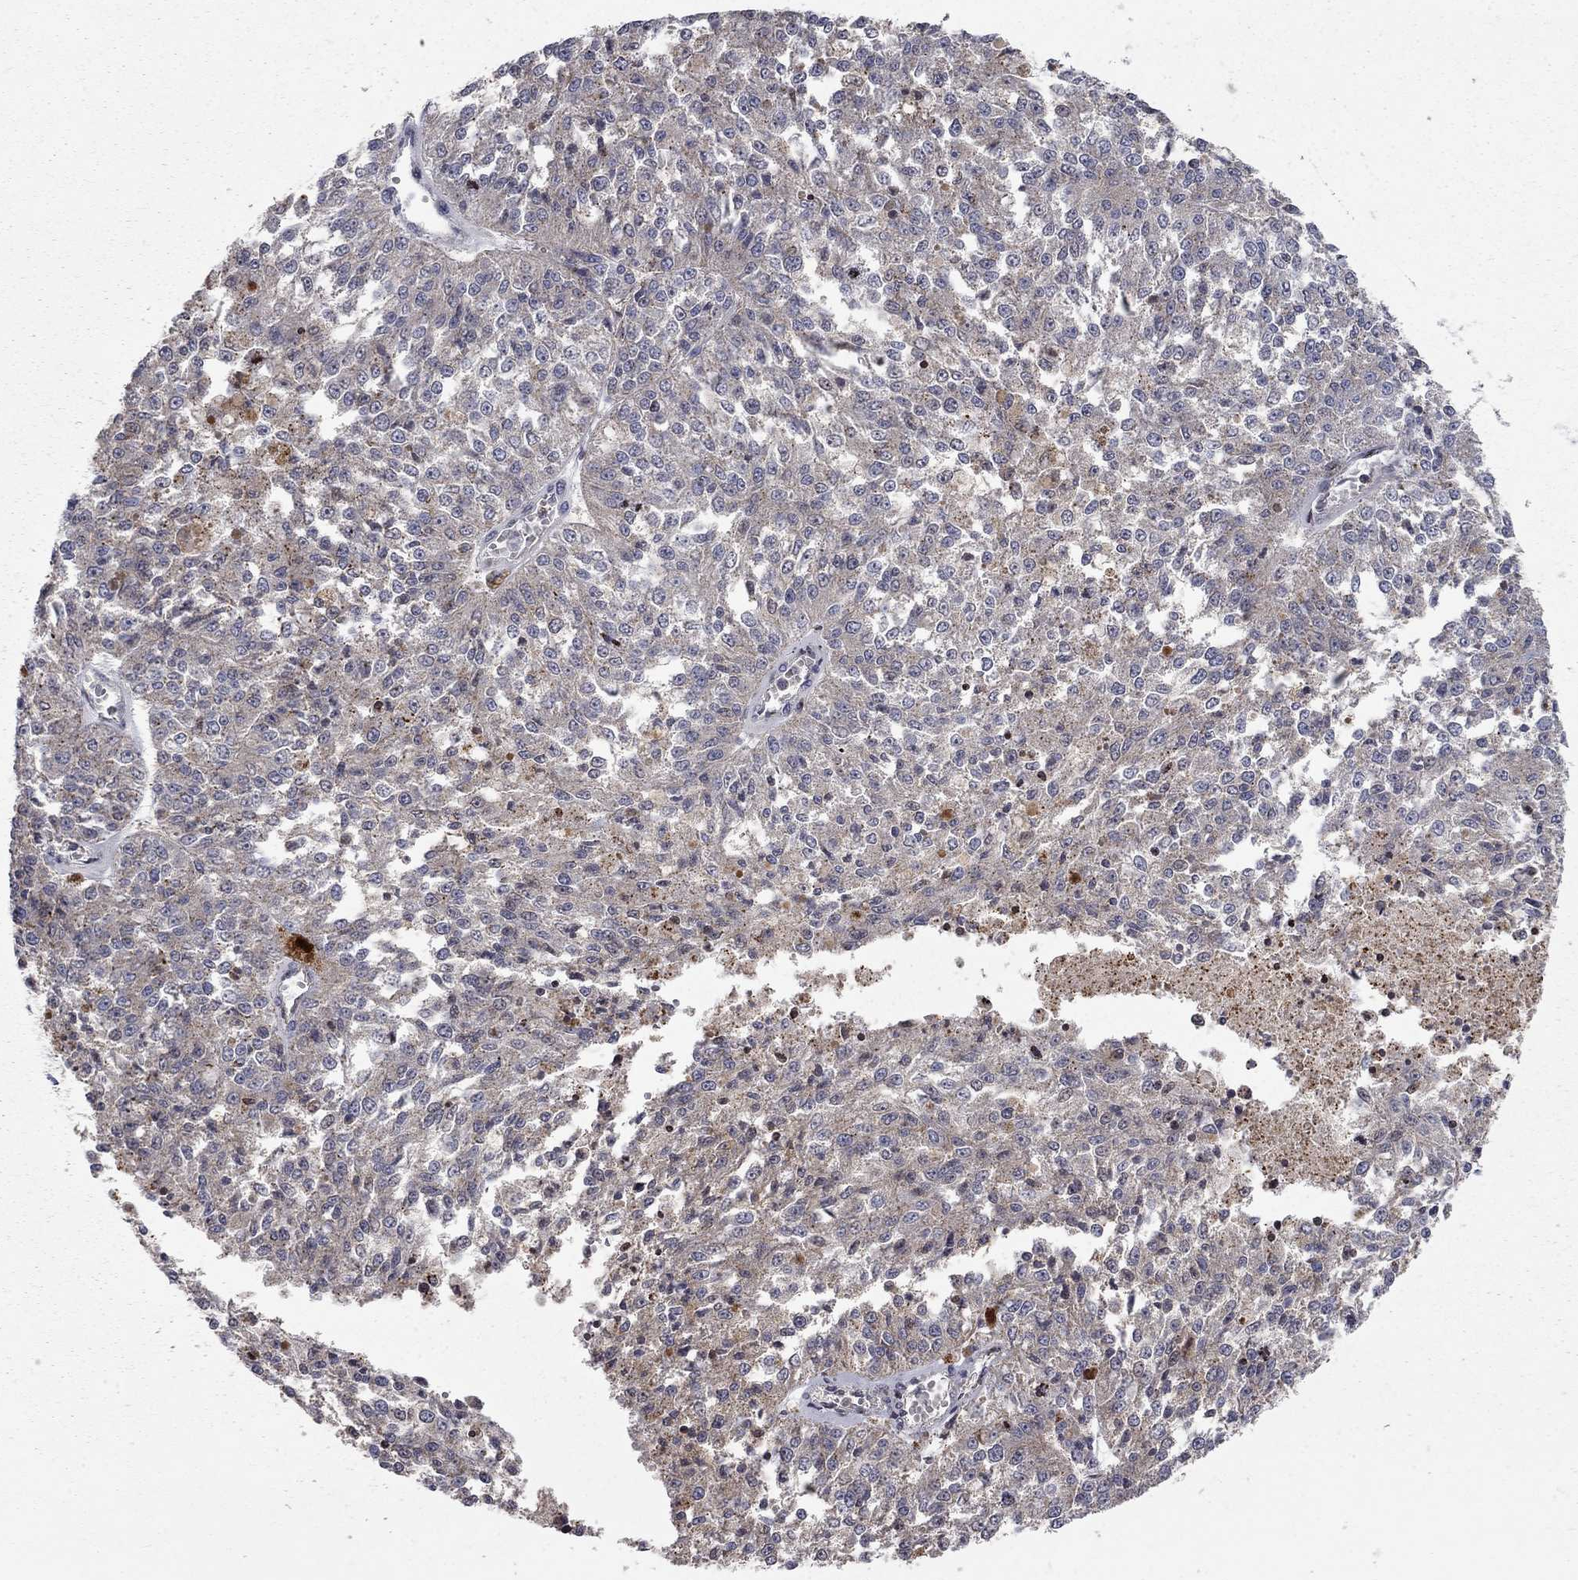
{"staining": {"intensity": "strong", "quantity": "<25%", "location": "cytoplasmic/membranous"}, "tissue": "melanoma", "cell_type": "Tumor cells", "image_type": "cancer", "snomed": [{"axis": "morphology", "description": "Malignant melanoma, Metastatic site"}, {"axis": "topography", "description": "Lymph node"}], "caption": "The image exhibits a brown stain indicating the presence of a protein in the cytoplasmic/membranous of tumor cells in malignant melanoma (metastatic site).", "gene": "ERN2", "patient": {"sex": "female", "age": 64}}